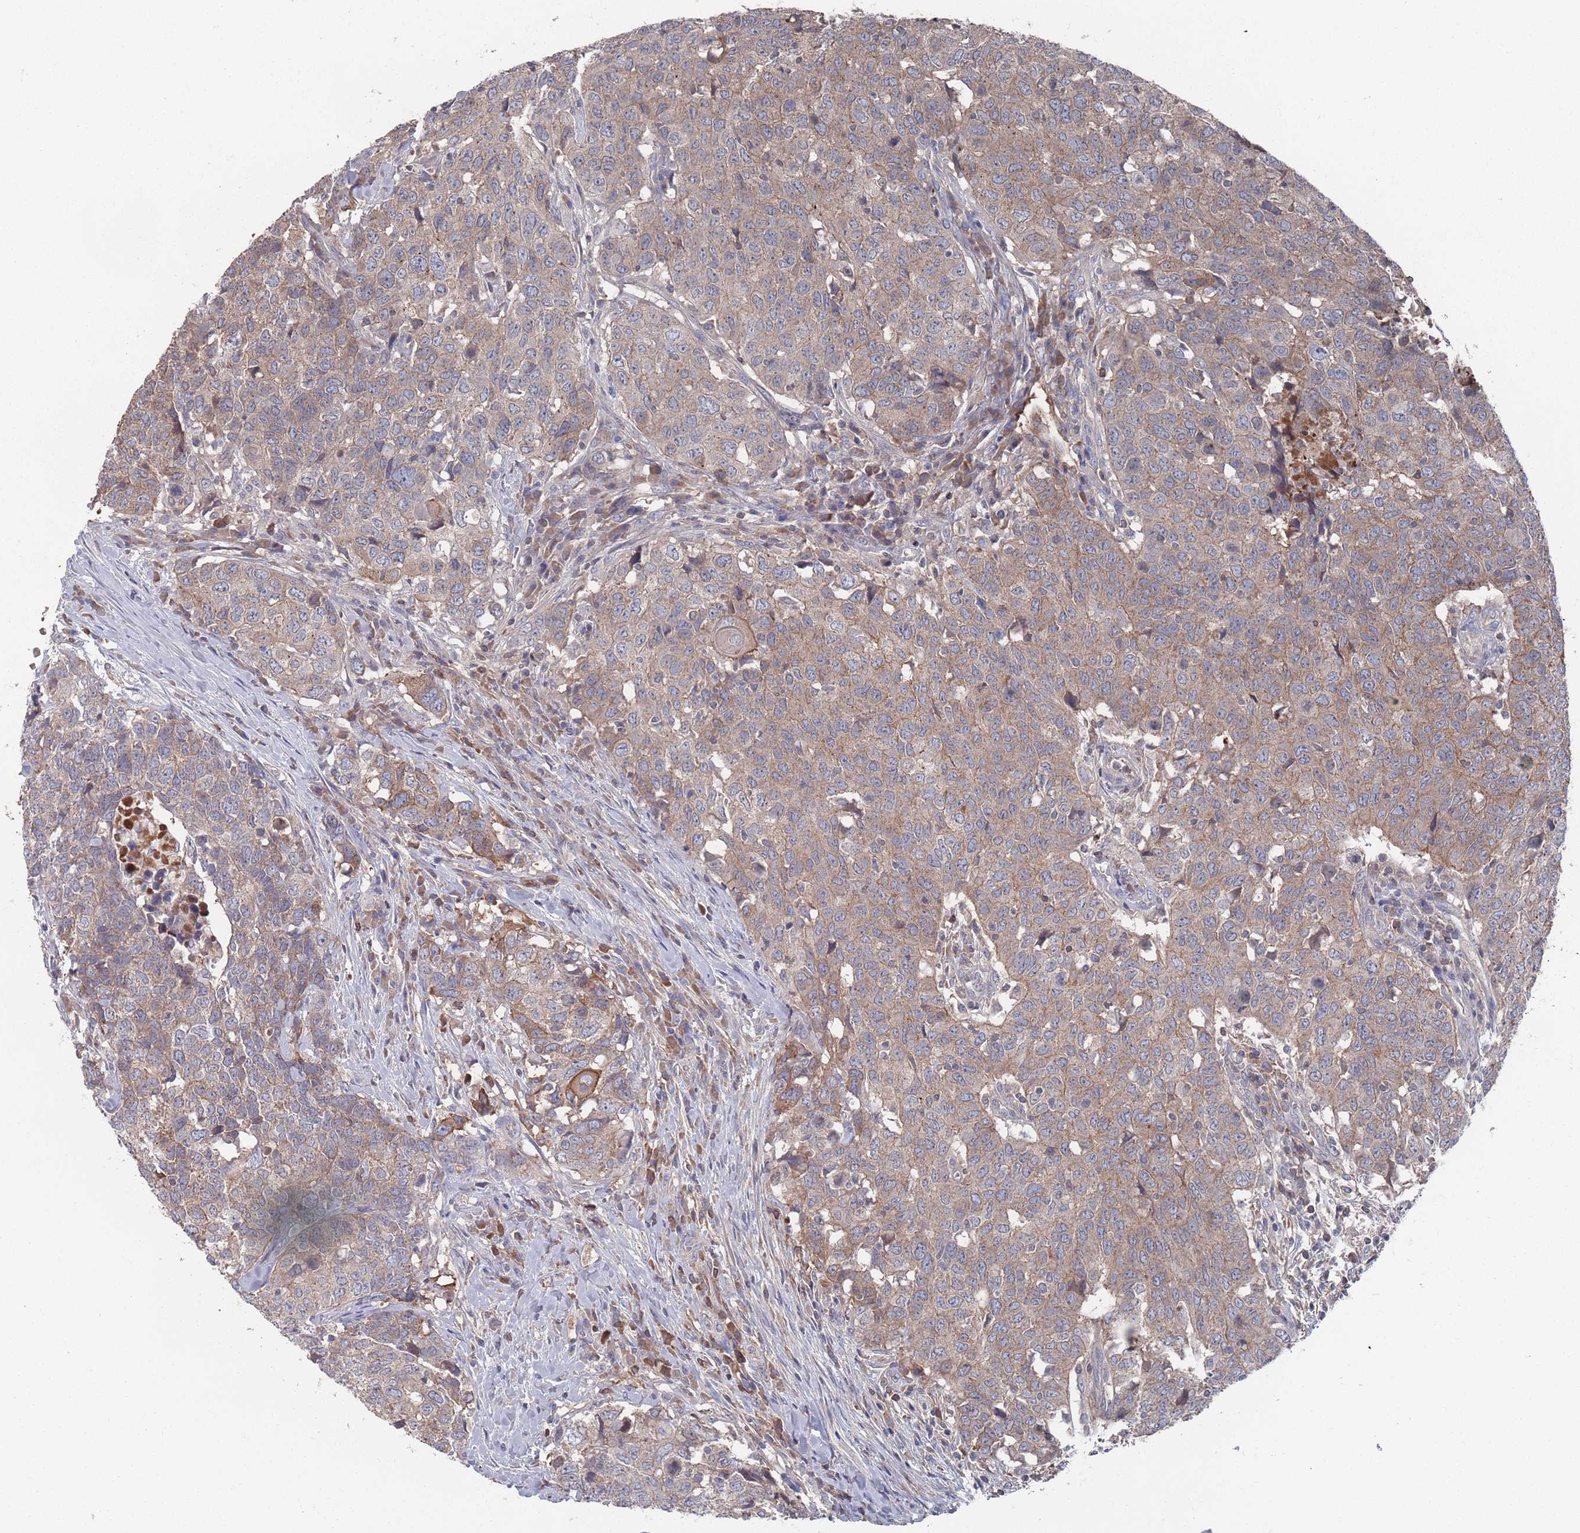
{"staining": {"intensity": "weak", "quantity": ">75%", "location": "cytoplasmic/membranous"}, "tissue": "head and neck cancer", "cell_type": "Tumor cells", "image_type": "cancer", "snomed": [{"axis": "morphology", "description": "Normal tissue, NOS"}, {"axis": "morphology", "description": "Squamous cell carcinoma, NOS"}, {"axis": "topography", "description": "Skeletal muscle"}, {"axis": "topography", "description": "Vascular tissue"}, {"axis": "topography", "description": "Peripheral nerve tissue"}, {"axis": "topography", "description": "Head-Neck"}], "caption": "Protein staining shows weak cytoplasmic/membranous expression in approximately >75% of tumor cells in squamous cell carcinoma (head and neck).", "gene": "PLEKHA4", "patient": {"sex": "male", "age": 66}}